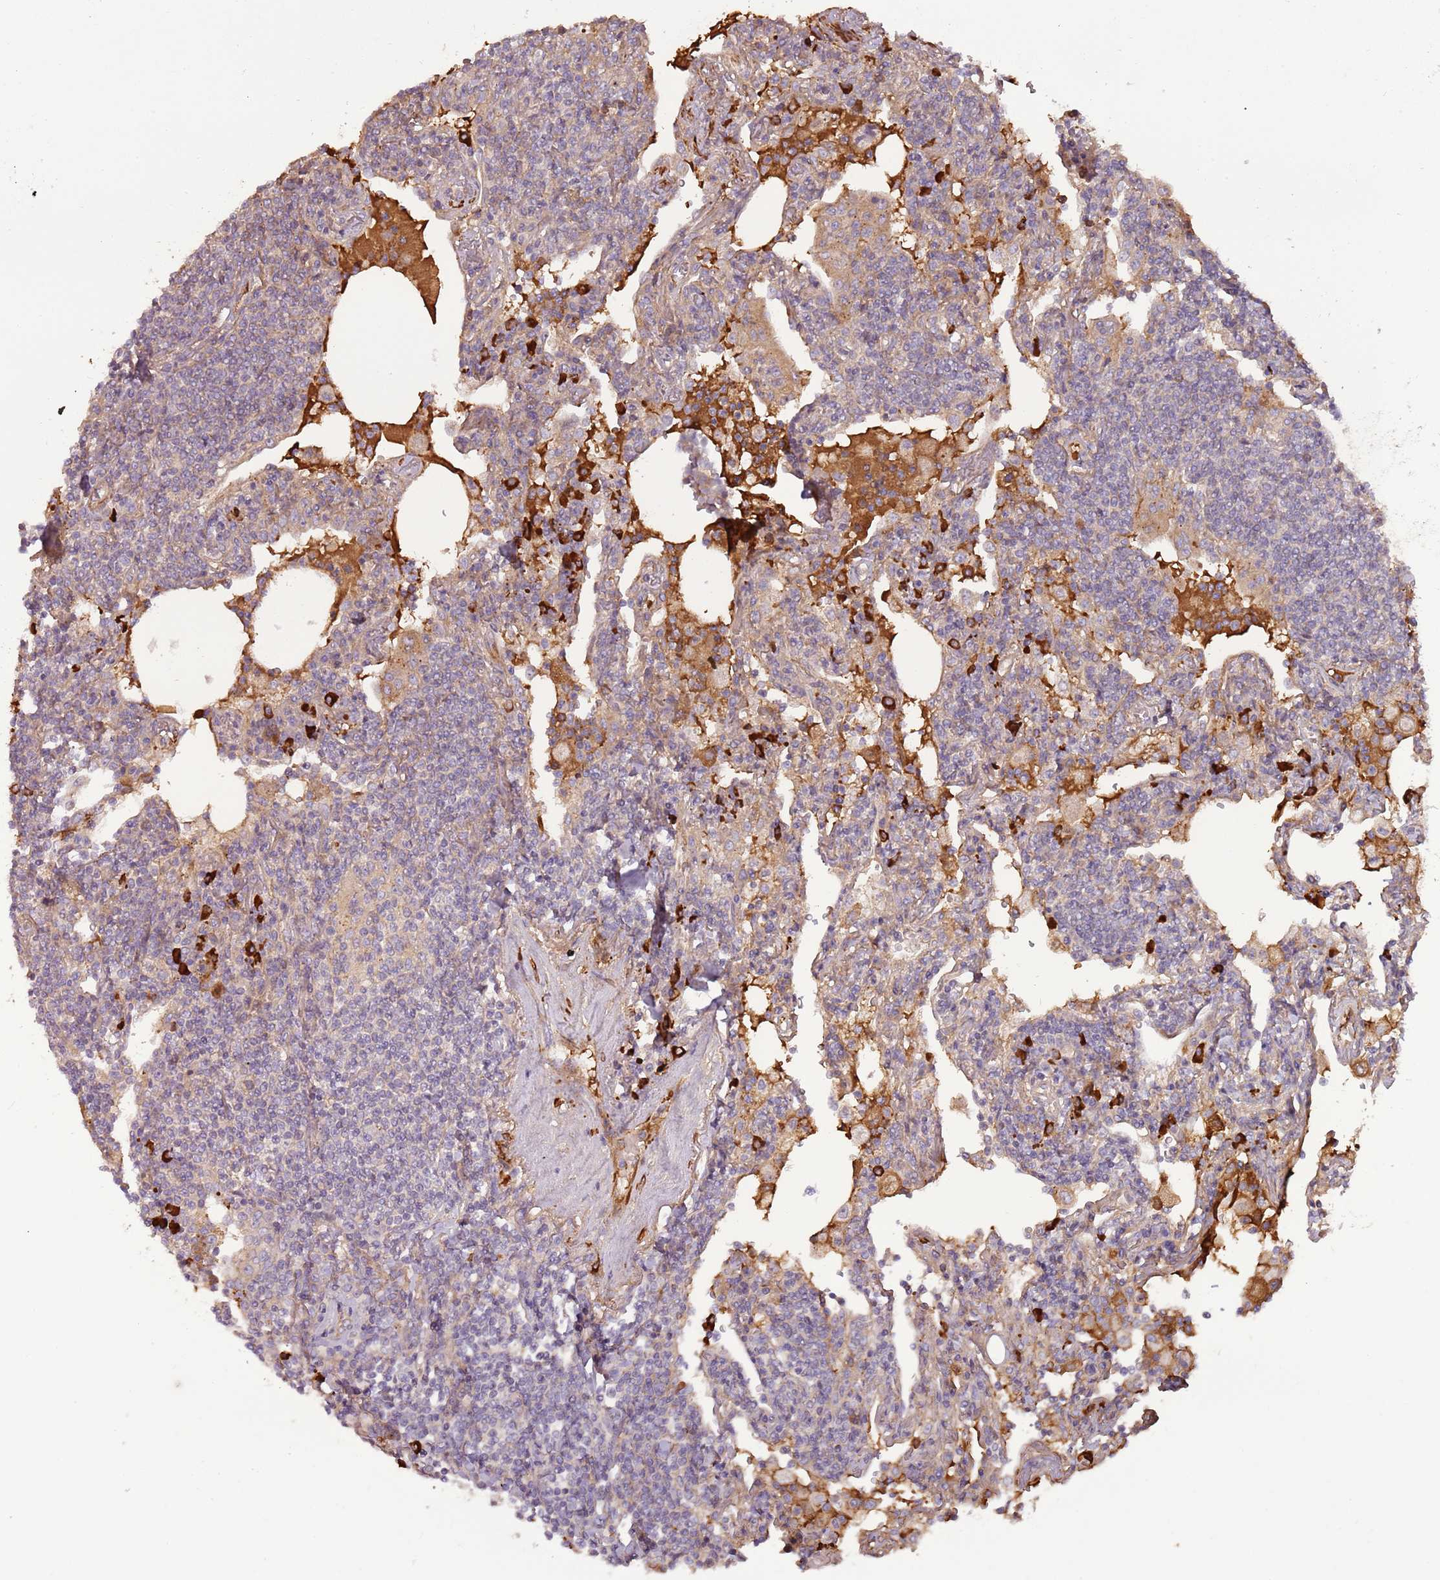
{"staining": {"intensity": "negative", "quantity": "none", "location": "none"}, "tissue": "lymphoma", "cell_type": "Tumor cells", "image_type": "cancer", "snomed": [{"axis": "morphology", "description": "Malignant lymphoma, non-Hodgkin's type, Low grade"}, {"axis": "topography", "description": "Lung"}], "caption": "The immunohistochemistry (IHC) photomicrograph has no significant staining in tumor cells of lymphoma tissue. Brightfield microscopy of IHC stained with DAB (3,3'-diaminobenzidine) (brown) and hematoxylin (blue), captured at high magnification.", "gene": "RNF128", "patient": {"sex": "female", "age": 71}}